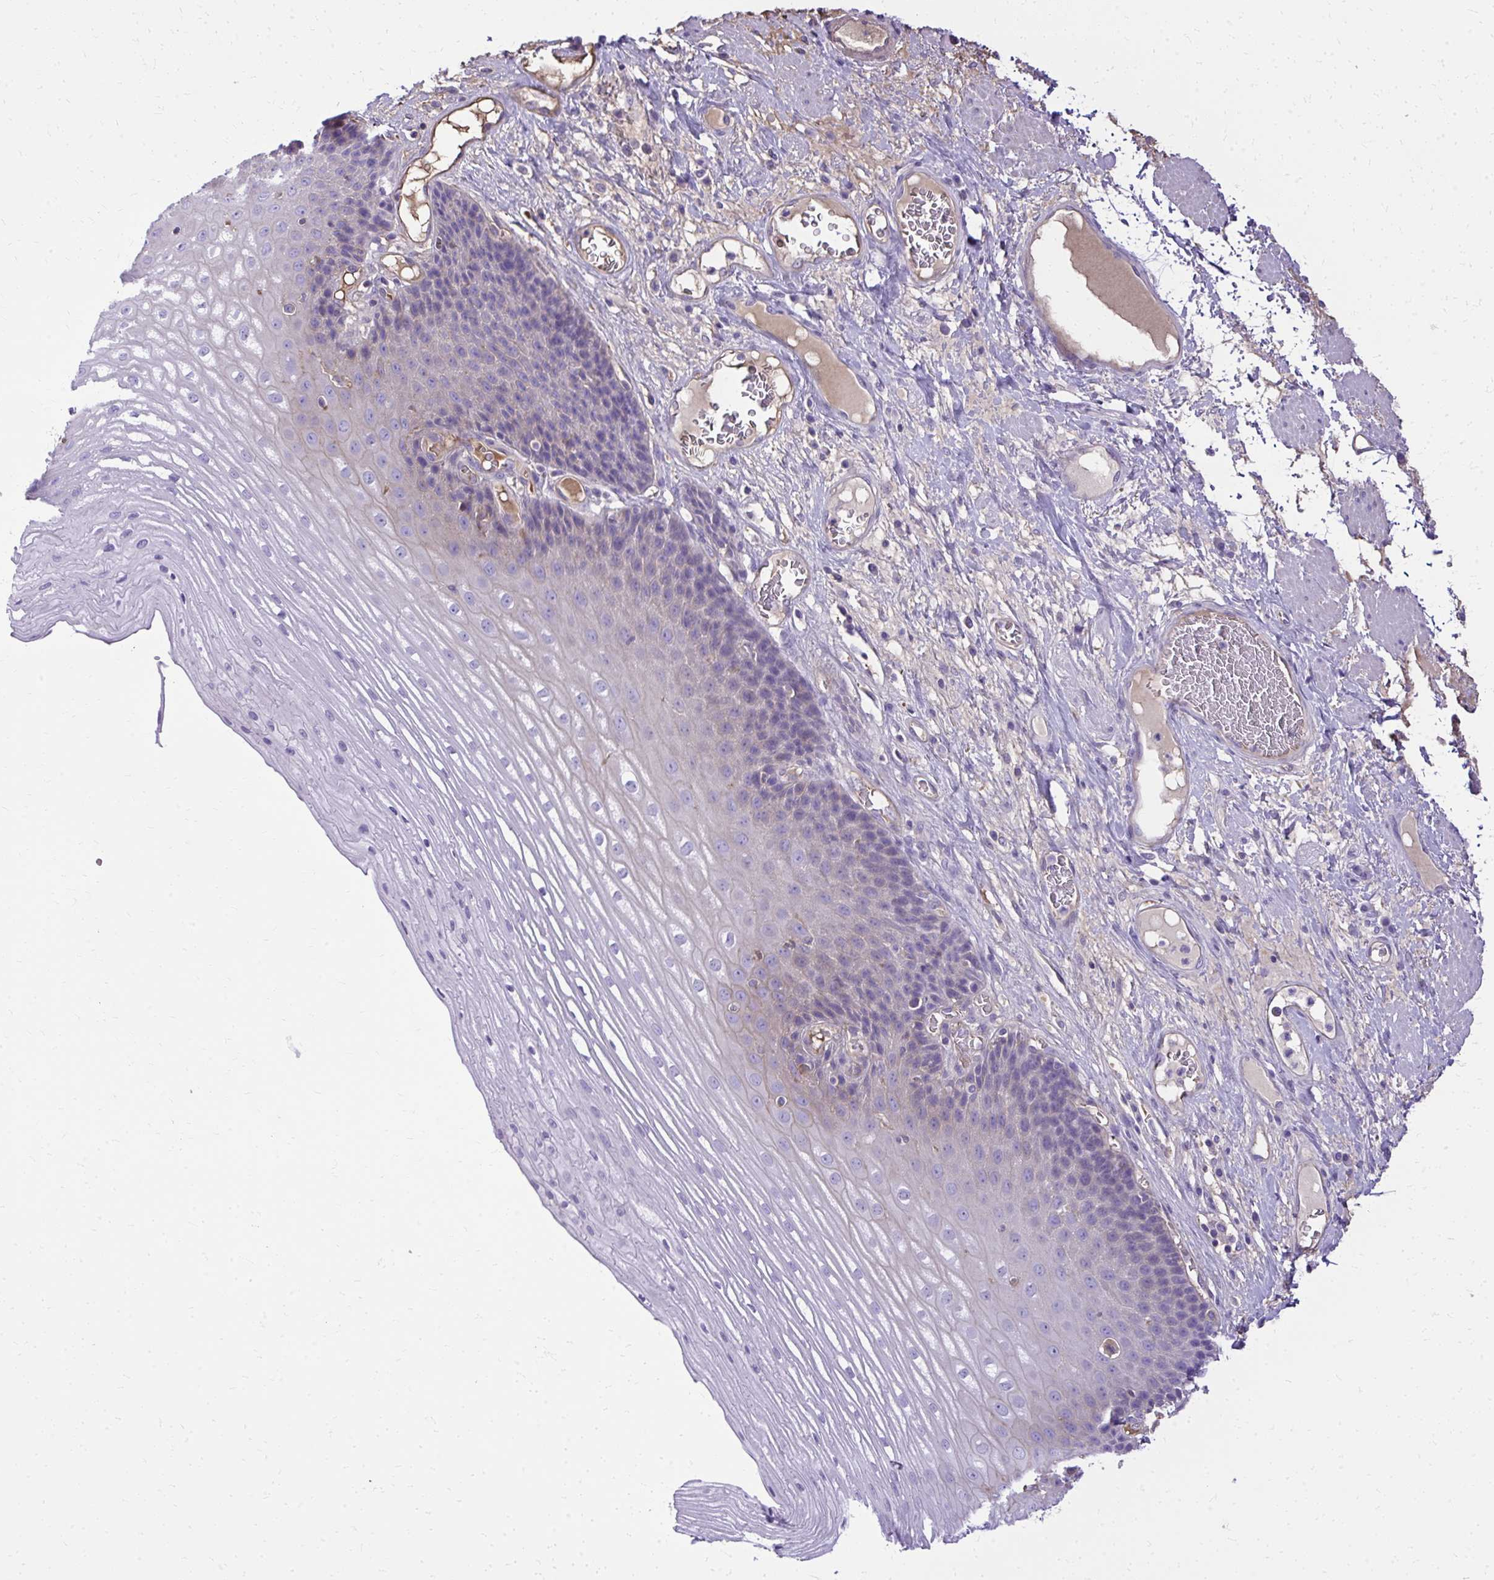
{"staining": {"intensity": "negative", "quantity": "none", "location": "none"}, "tissue": "esophagus", "cell_type": "Squamous epithelial cells", "image_type": "normal", "snomed": [{"axis": "morphology", "description": "Normal tissue, NOS"}, {"axis": "topography", "description": "Esophagus"}], "caption": "This photomicrograph is of normal esophagus stained with immunohistochemistry to label a protein in brown with the nuclei are counter-stained blue. There is no expression in squamous epithelial cells.", "gene": "RUNDC3B", "patient": {"sex": "male", "age": 62}}